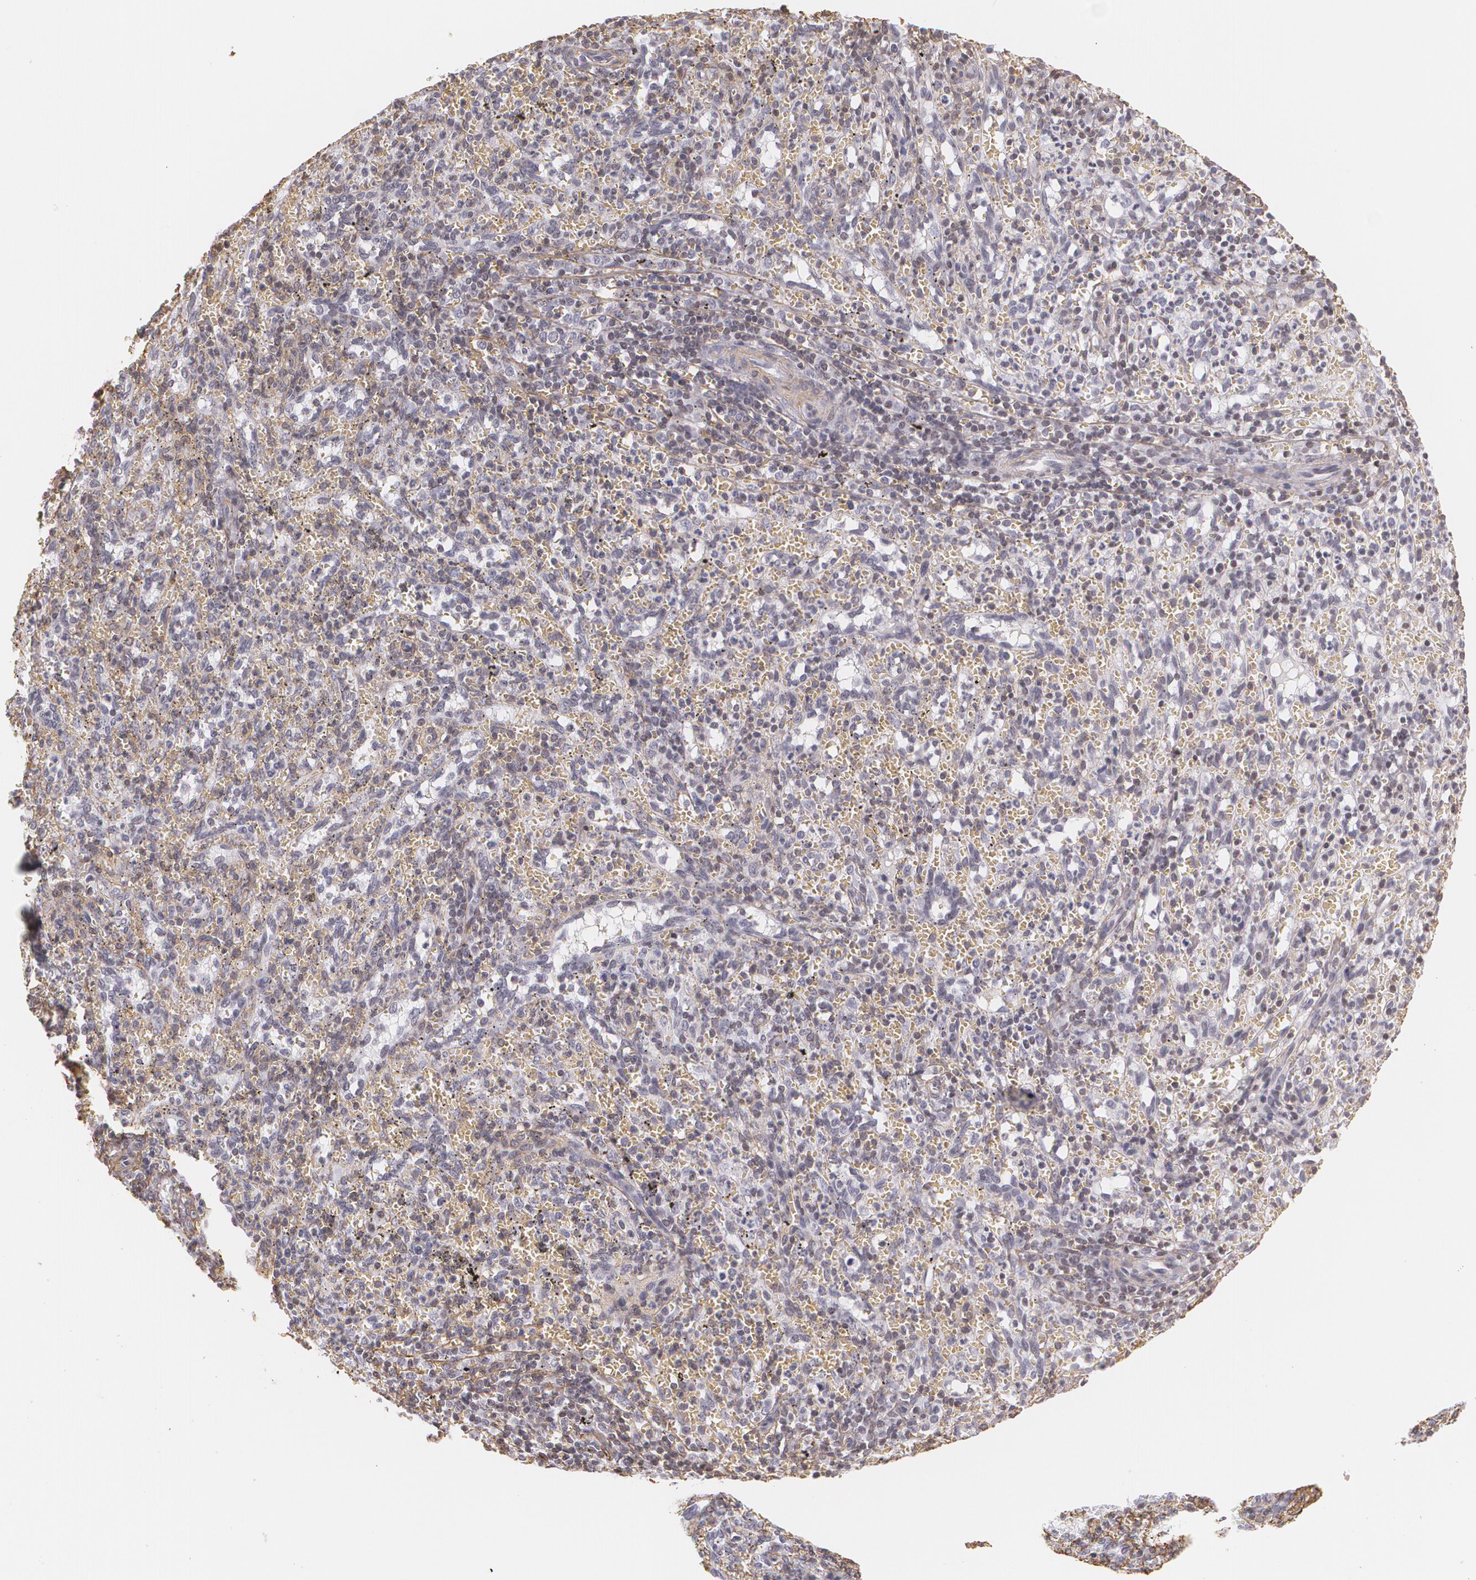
{"staining": {"intensity": "negative", "quantity": "none", "location": "none"}, "tissue": "spleen", "cell_type": "Cells in red pulp", "image_type": "normal", "snomed": [{"axis": "morphology", "description": "Normal tissue, NOS"}, {"axis": "topography", "description": "Spleen"}], "caption": "This micrograph is of unremarkable spleen stained with IHC to label a protein in brown with the nuclei are counter-stained blue. There is no staining in cells in red pulp. (Immunohistochemistry (ihc), brightfield microscopy, high magnification).", "gene": "VAMP1", "patient": {"sex": "female", "age": 10}}